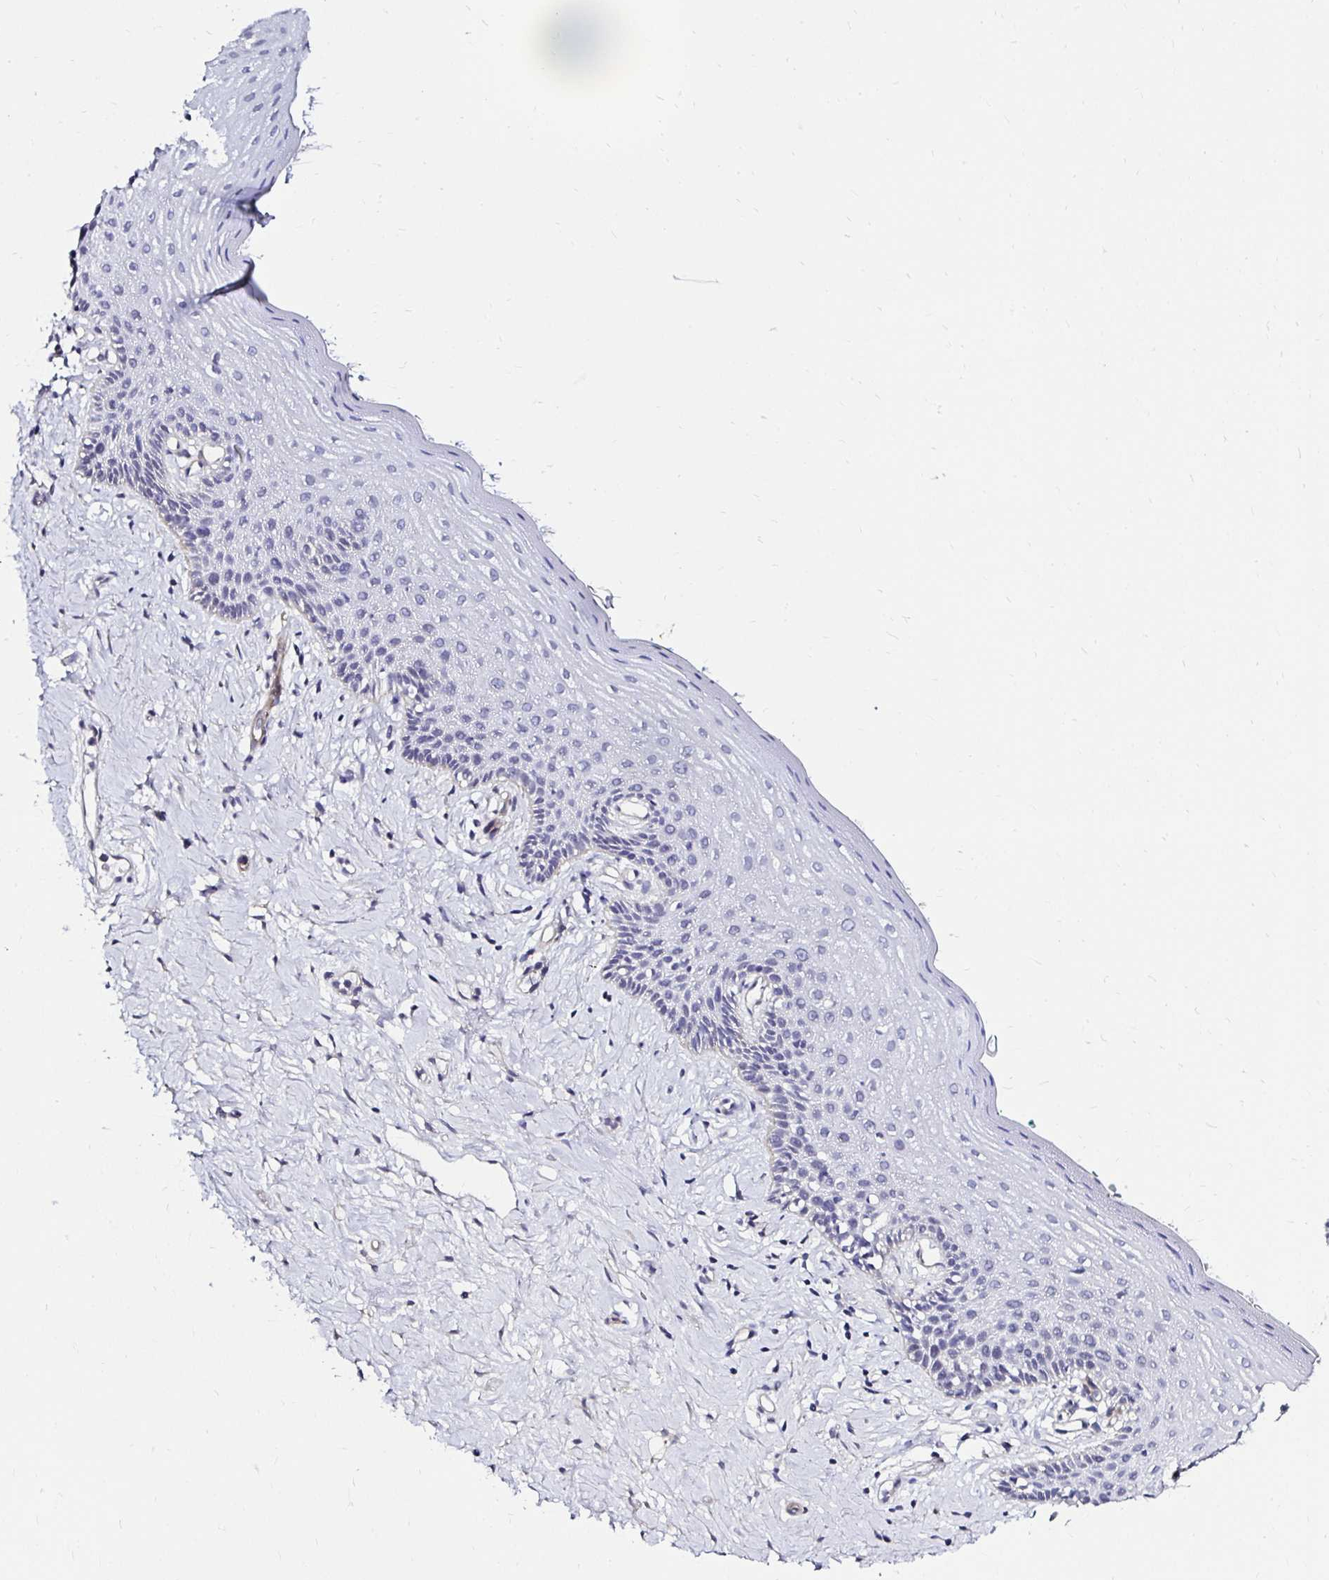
{"staining": {"intensity": "negative", "quantity": "none", "location": "none"}, "tissue": "vagina", "cell_type": "Squamous epithelial cells", "image_type": "normal", "snomed": [{"axis": "morphology", "description": "Normal tissue, NOS"}, {"axis": "topography", "description": "Vagina"}], "caption": "Immunohistochemistry histopathology image of benign vagina stained for a protein (brown), which exhibits no positivity in squamous epithelial cells. (Brightfield microscopy of DAB immunohistochemistry at high magnification).", "gene": "ITGB1", "patient": {"sex": "female", "age": 42}}